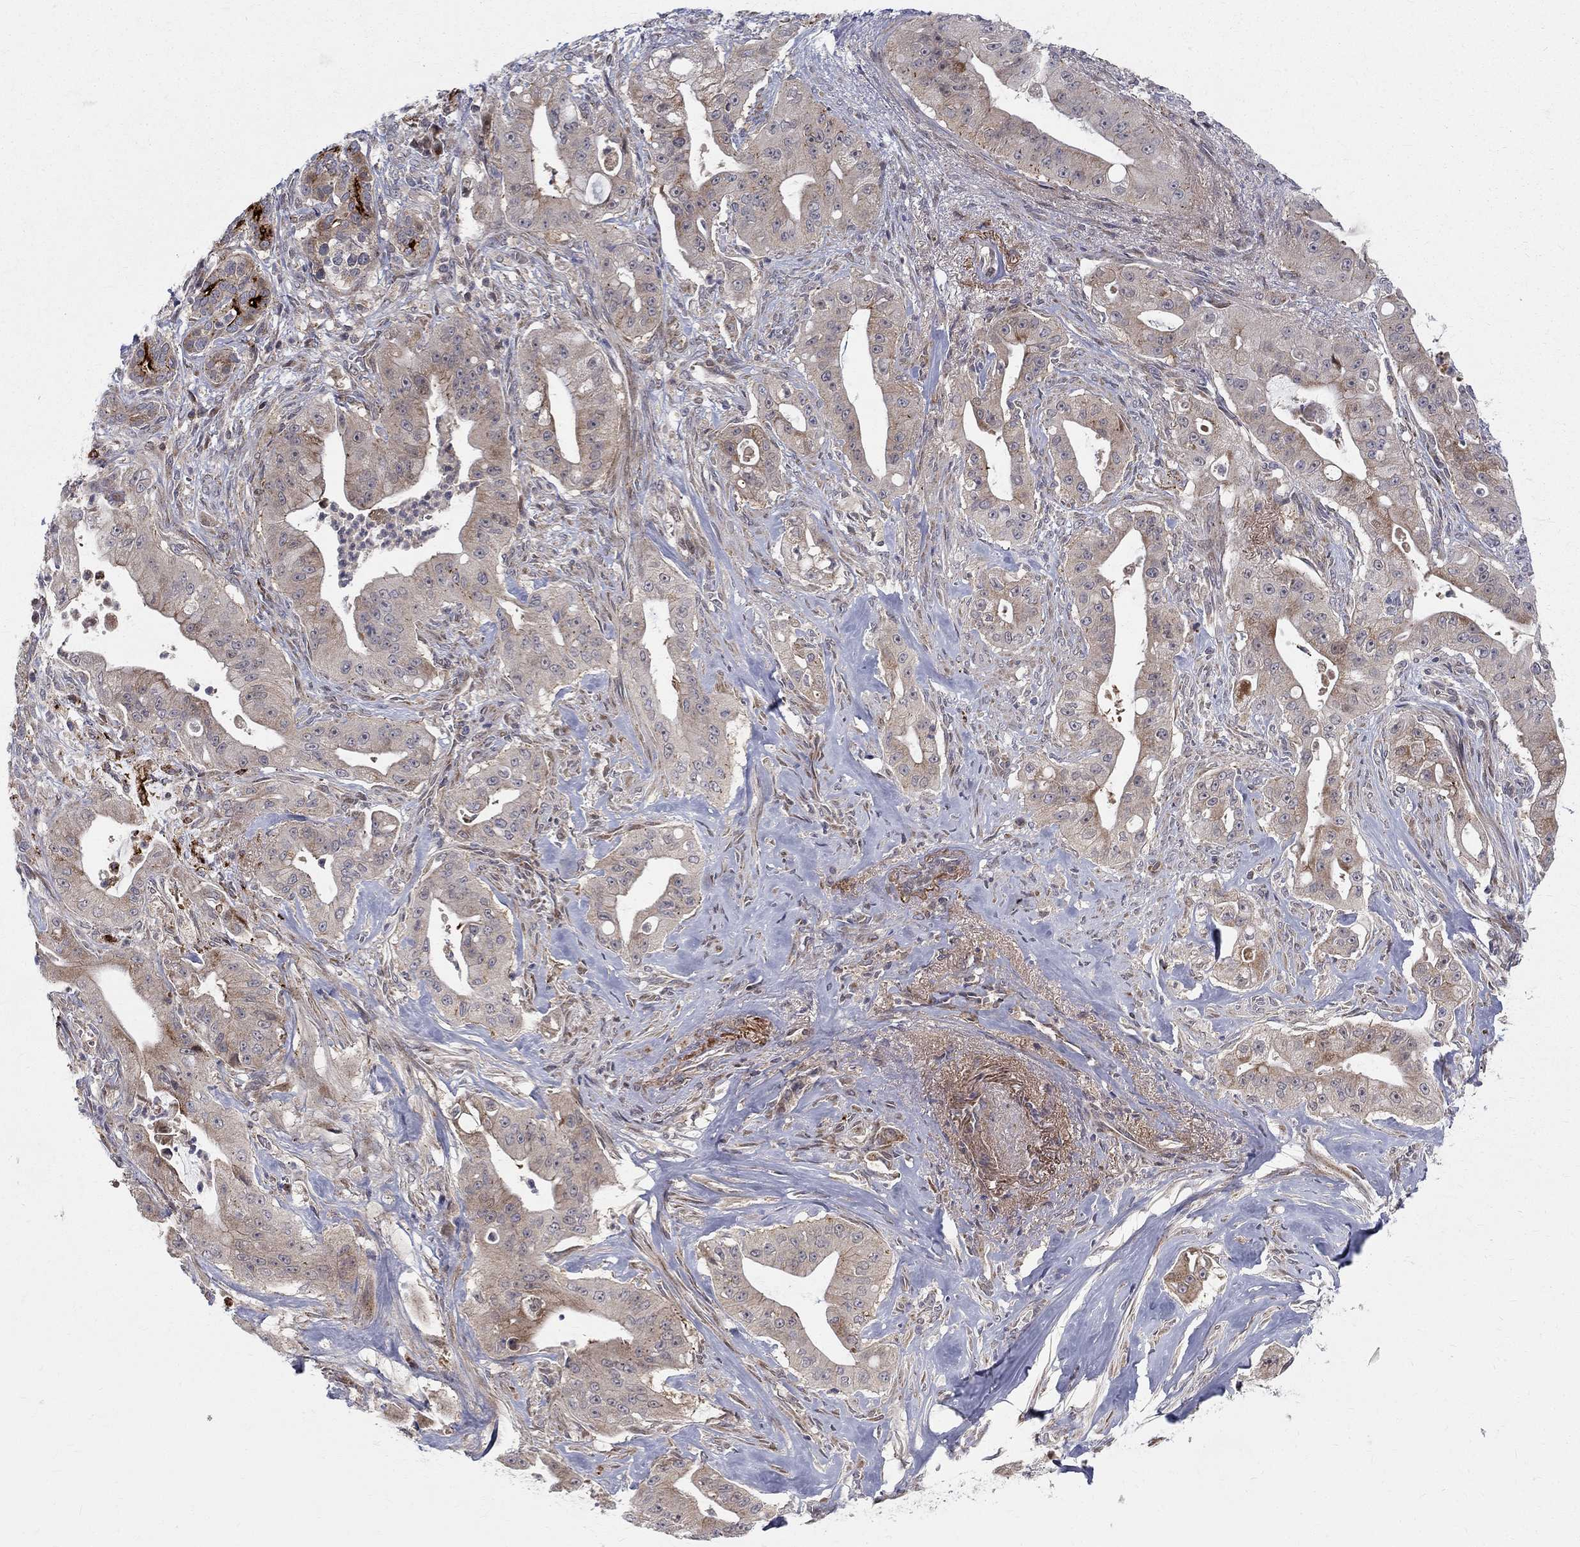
{"staining": {"intensity": "strong", "quantity": "25%-75%", "location": "cytoplasmic/membranous"}, "tissue": "pancreatic cancer", "cell_type": "Tumor cells", "image_type": "cancer", "snomed": [{"axis": "morphology", "description": "Normal tissue, NOS"}, {"axis": "morphology", "description": "Inflammation, NOS"}, {"axis": "morphology", "description": "Adenocarcinoma, NOS"}, {"axis": "topography", "description": "Pancreas"}], "caption": "Immunohistochemistry (IHC) (DAB (3,3'-diaminobenzidine)) staining of human pancreatic adenocarcinoma shows strong cytoplasmic/membranous protein positivity in about 25%-75% of tumor cells.", "gene": "WDR19", "patient": {"sex": "male", "age": 57}}